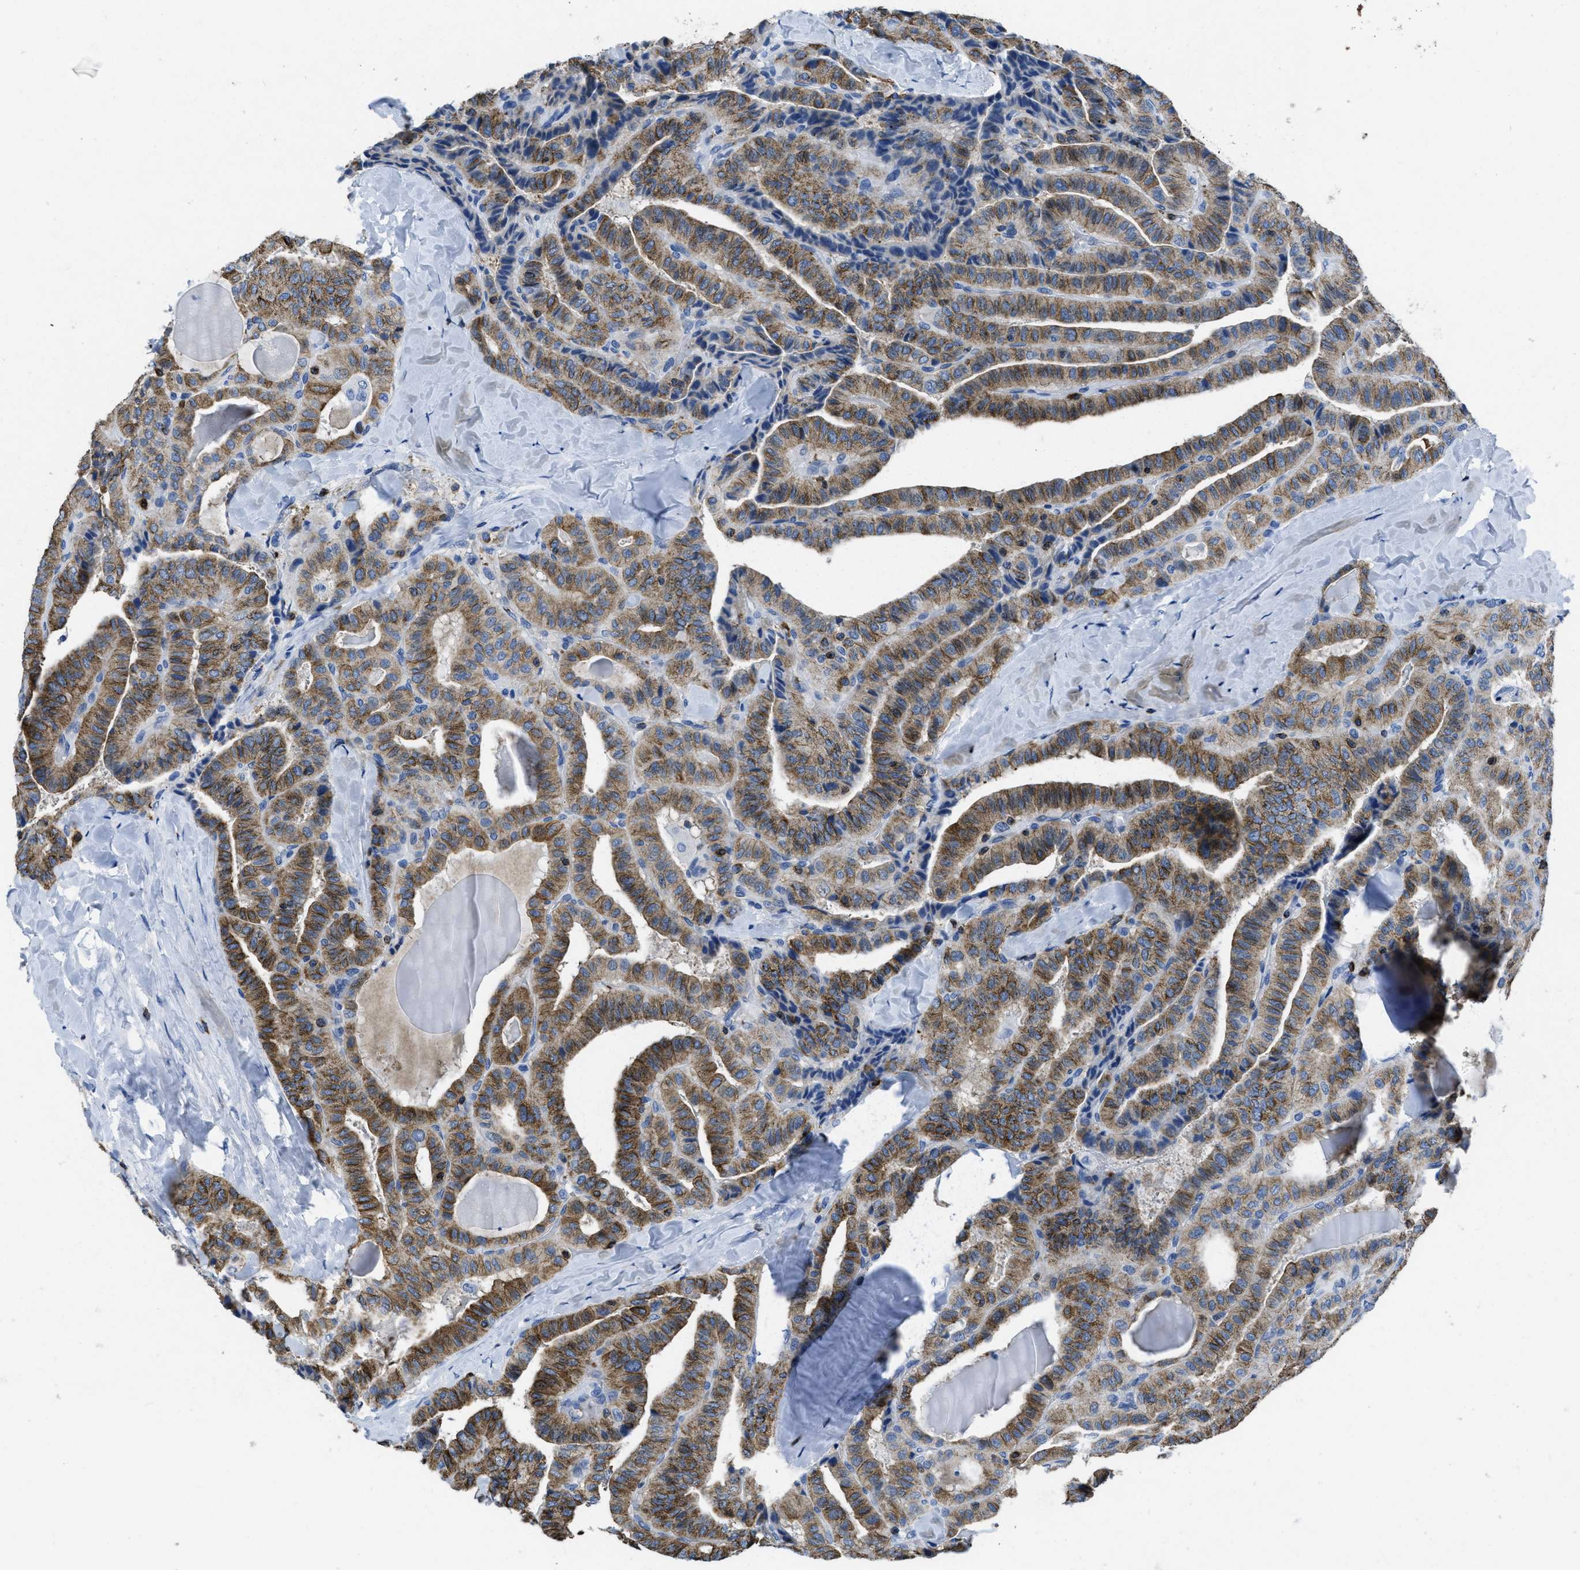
{"staining": {"intensity": "moderate", "quantity": ">75%", "location": "cytoplasmic/membranous"}, "tissue": "thyroid cancer", "cell_type": "Tumor cells", "image_type": "cancer", "snomed": [{"axis": "morphology", "description": "Papillary adenocarcinoma, NOS"}, {"axis": "topography", "description": "Thyroid gland"}], "caption": "The micrograph reveals a brown stain indicating the presence of a protein in the cytoplasmic/membranous of tumor cells in thyroid cancer (papillary adenocarcinoma). (Stains: DAB (3,3'-diaminobenzidine) in brown, nuclei in blue, Microscopy: brightfield microscopy at high magnification).", "gene": "ITGA3", "patient": {"sex": "male", "age": 77}}